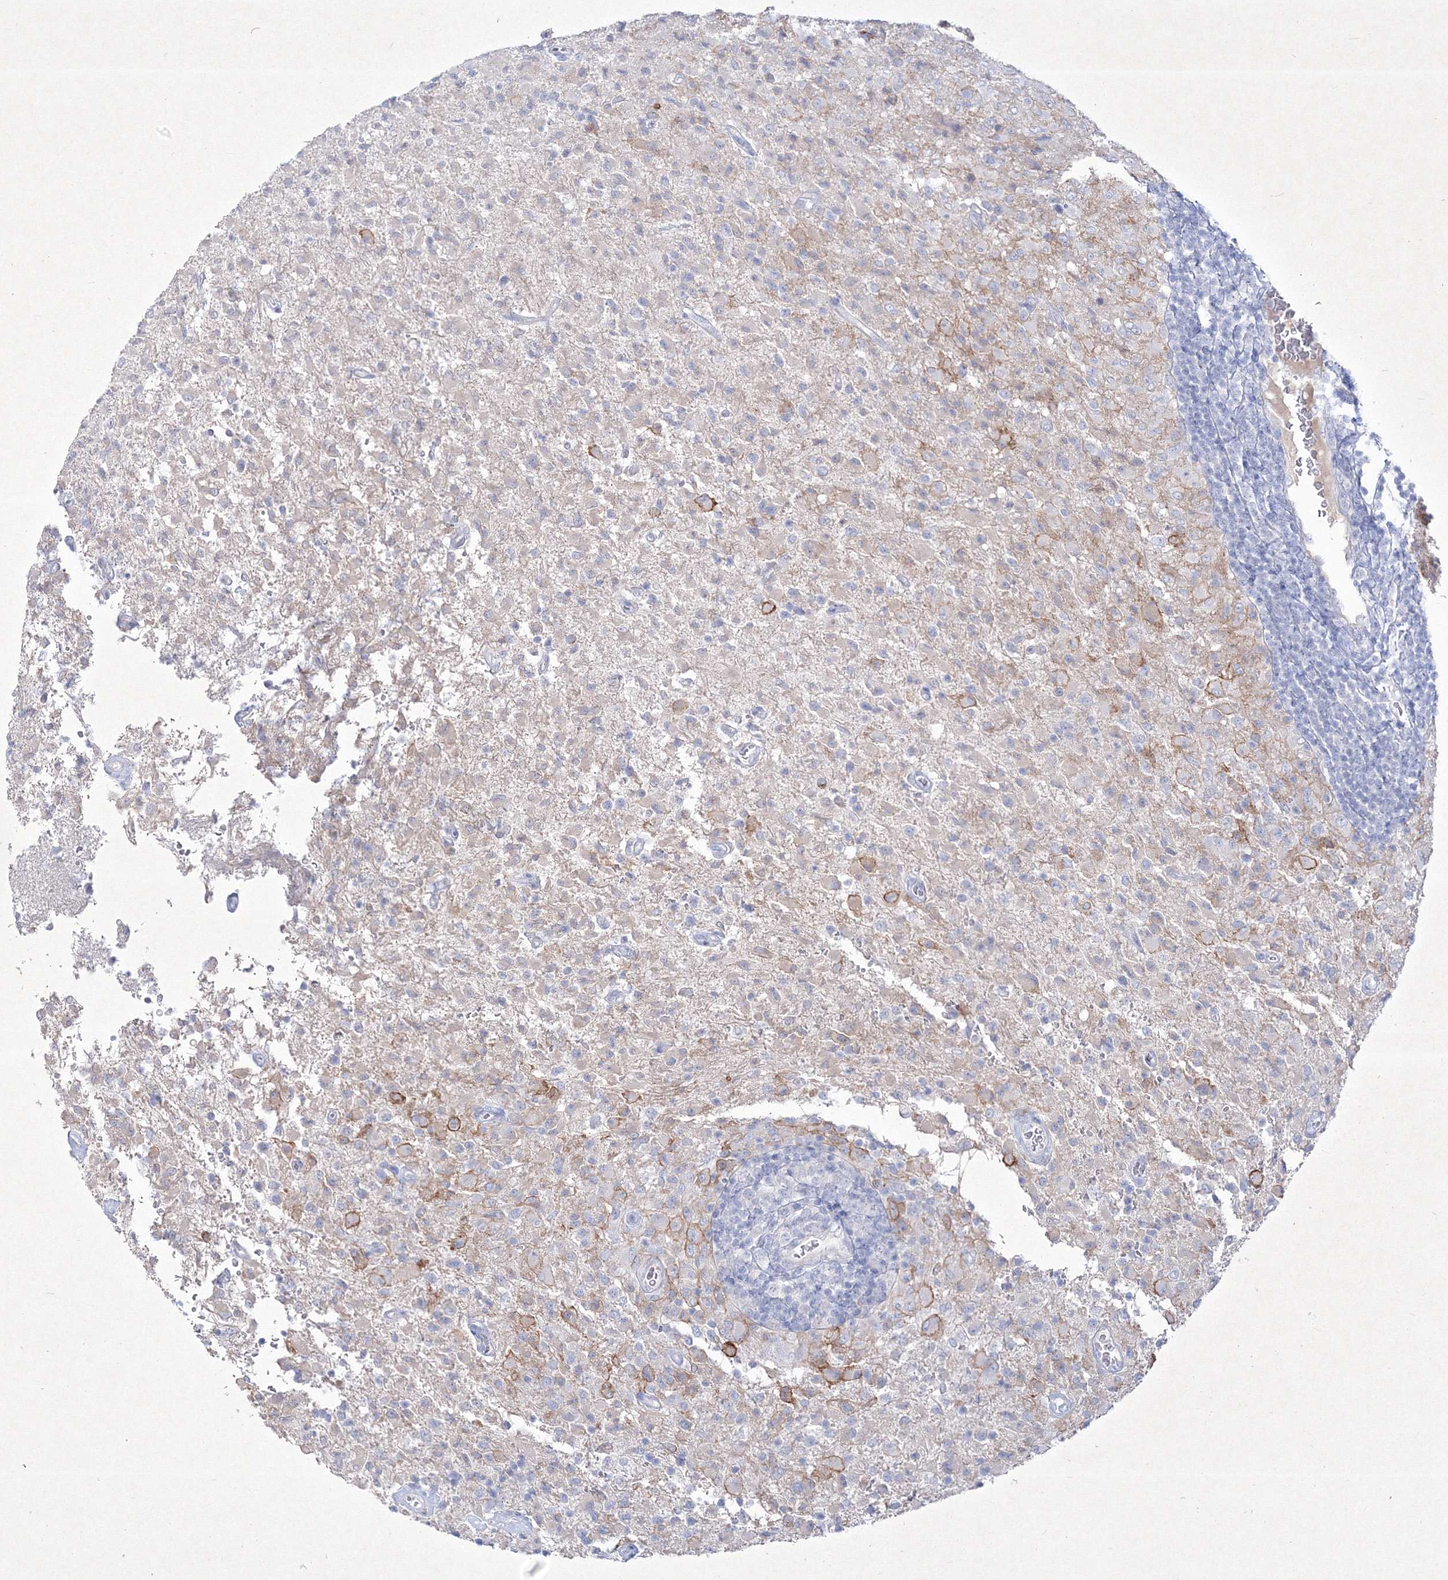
{"staining": {"intensity": "negative", "quantity": "none", "location": "none"}, "tissue": "glioma", "cell_type": "Tumor cells", "image_type": "cancer", "snomed": [{"axis": "morphology", "description": "Glioma, malignant, High grade"}, {"axis": "topography", "description": "Brain"}], "caption": "Immunohistochemistry image of malignant glioma (high-grade) stained for a protein (brown), which demonstrates no positivity in tumor cells. (DAB immunohistochemistry visualized using brightfield microscopy, high magnification).", "gene": "TMEM139", "patient": {"sex": "female", "age": 57}}